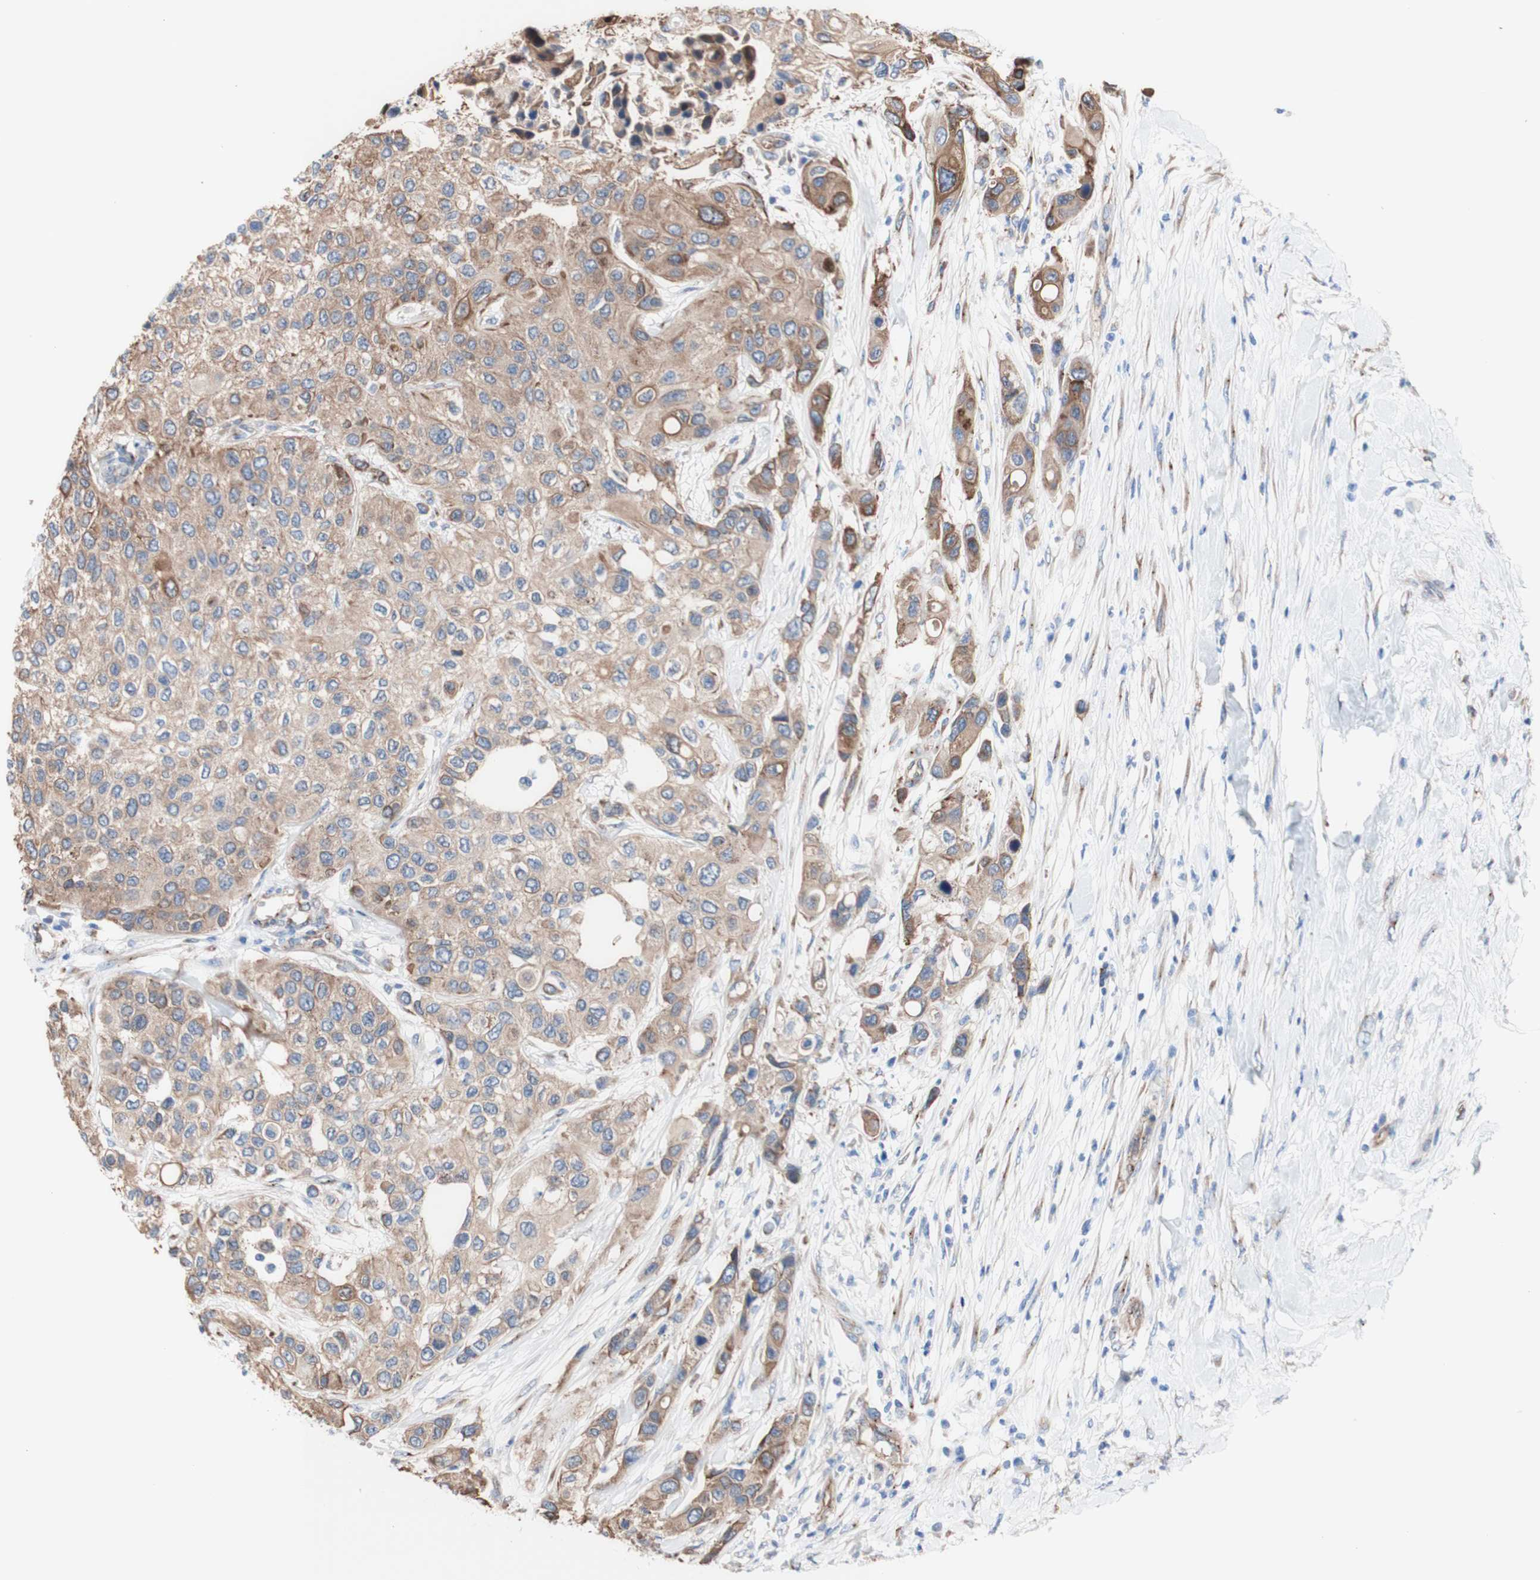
{"staining": {"intensity": "moderate", "quantity": ">75%", "location": "cytoplasmic/membranous"}, "tissue": "urothelial cancer", "cell_type": "Tumor cells", "image_type": "cancer", "snomed": [{"axis": "morphology", "description": "Urothelial carcinoma, High grade"}, {"axis": "topography", "description": "Urinary bladder"}], "caption": "IHC of urothelial cancer reveals medium levels of moderate cytoplasmic/membranous staining in about >75% of tumor cells.", "gene": "LRIG3", "patient": {"sex": "female", "age": 56}}